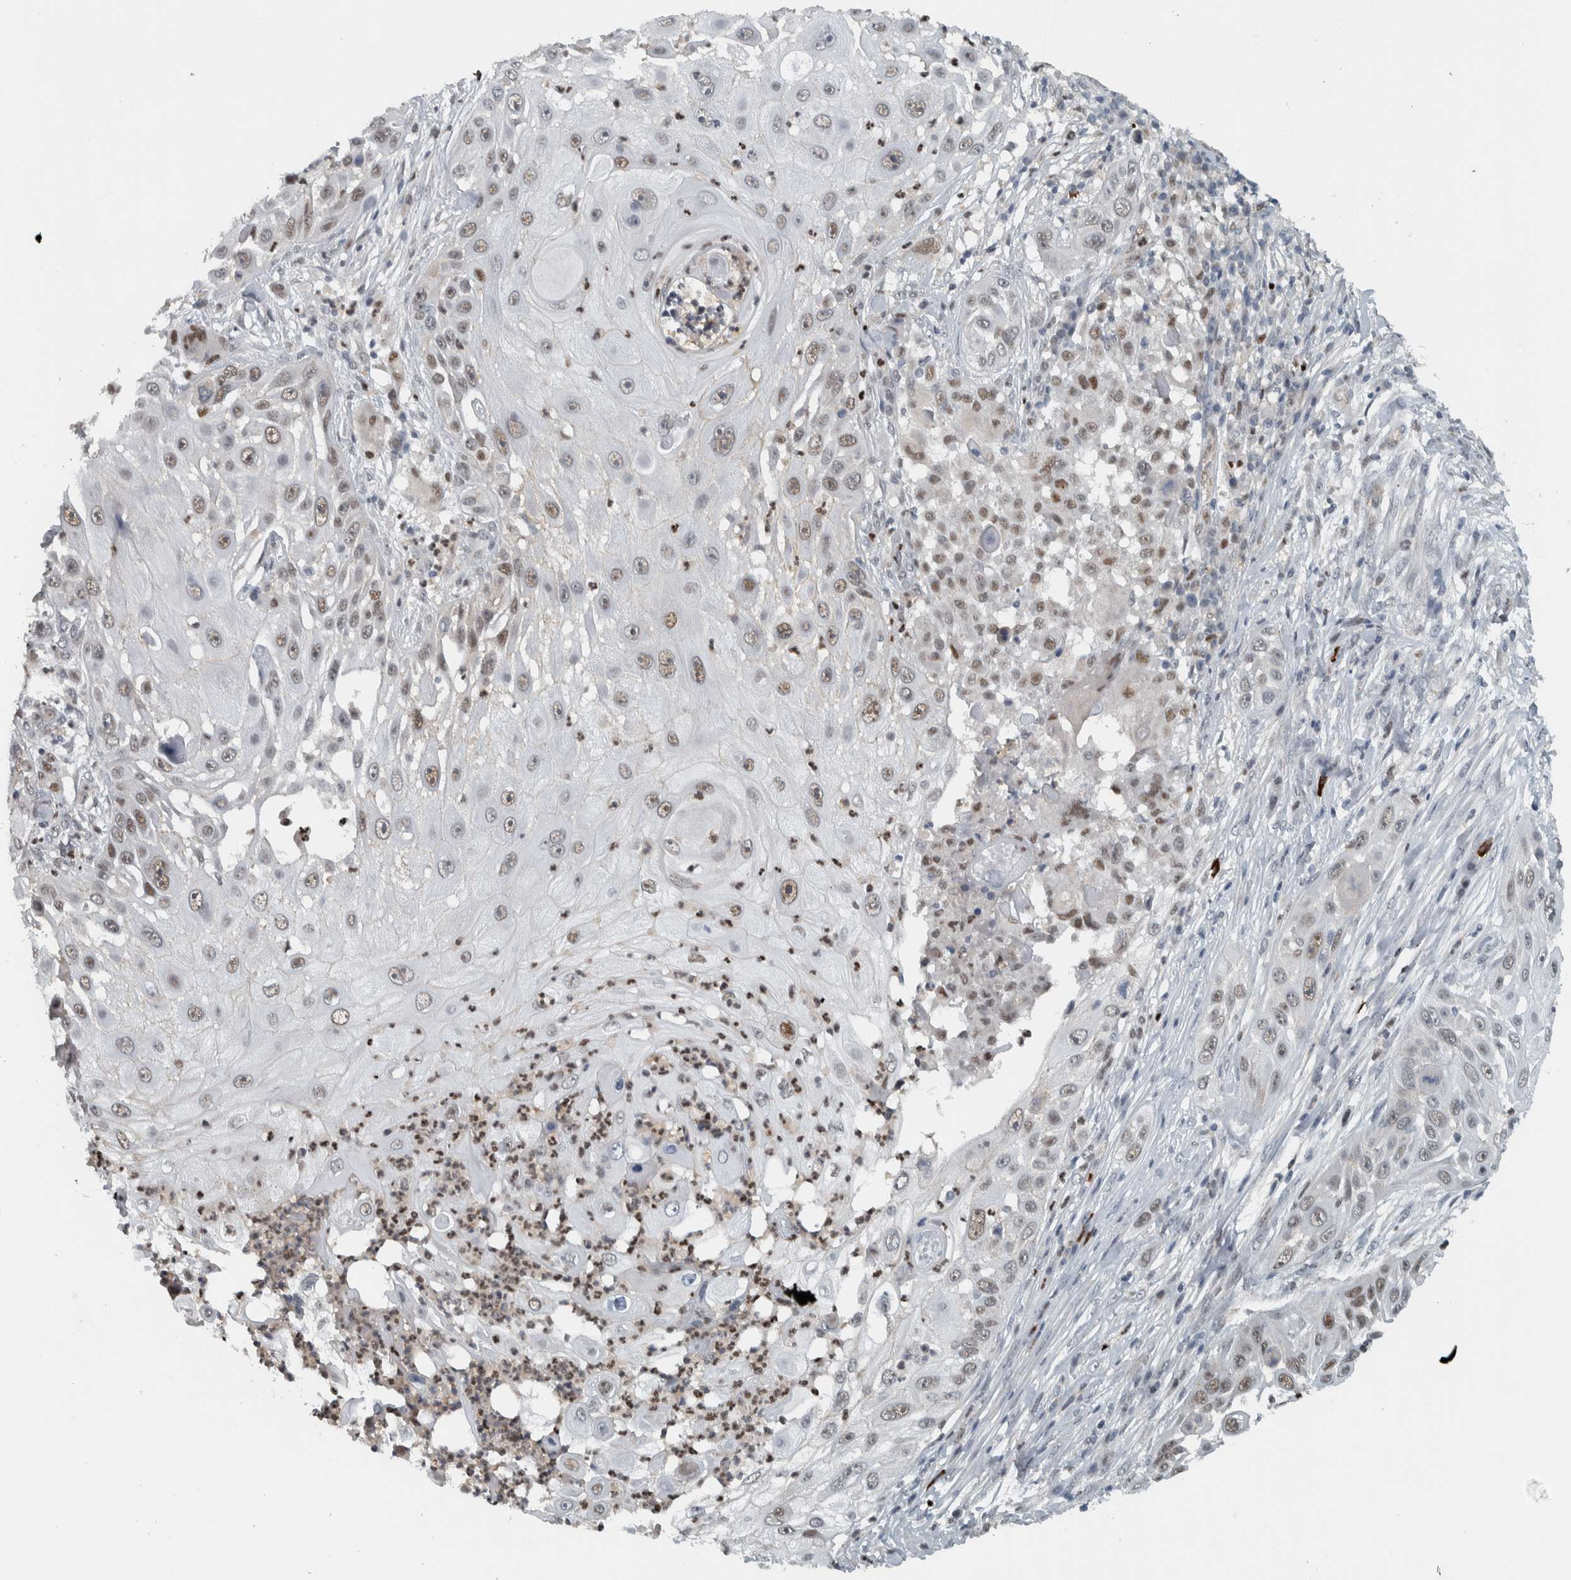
{"staining": {"intensity": "moderate", "quantity": "25%-75%", "location": "nuclear"}, "tissue": "skin cancer", "cell_type": "Tumor cells", "image_type": "cancer", "snomed": [{"axis": "morphology", "description": "Squamous cell carcinoma, NOS"}, {"axis": "topography", "description": "Skin"}], "caption": "Protein staining exhibits moderate nuclear staining in about 25%-75% of tumor cells in skin cancer (squamous cell carcinoma). (Brightfield microscopy of DAB IHC at high magnification).", "gene": "ADPRM", "patient": {"sex": "female", "age": 44}}